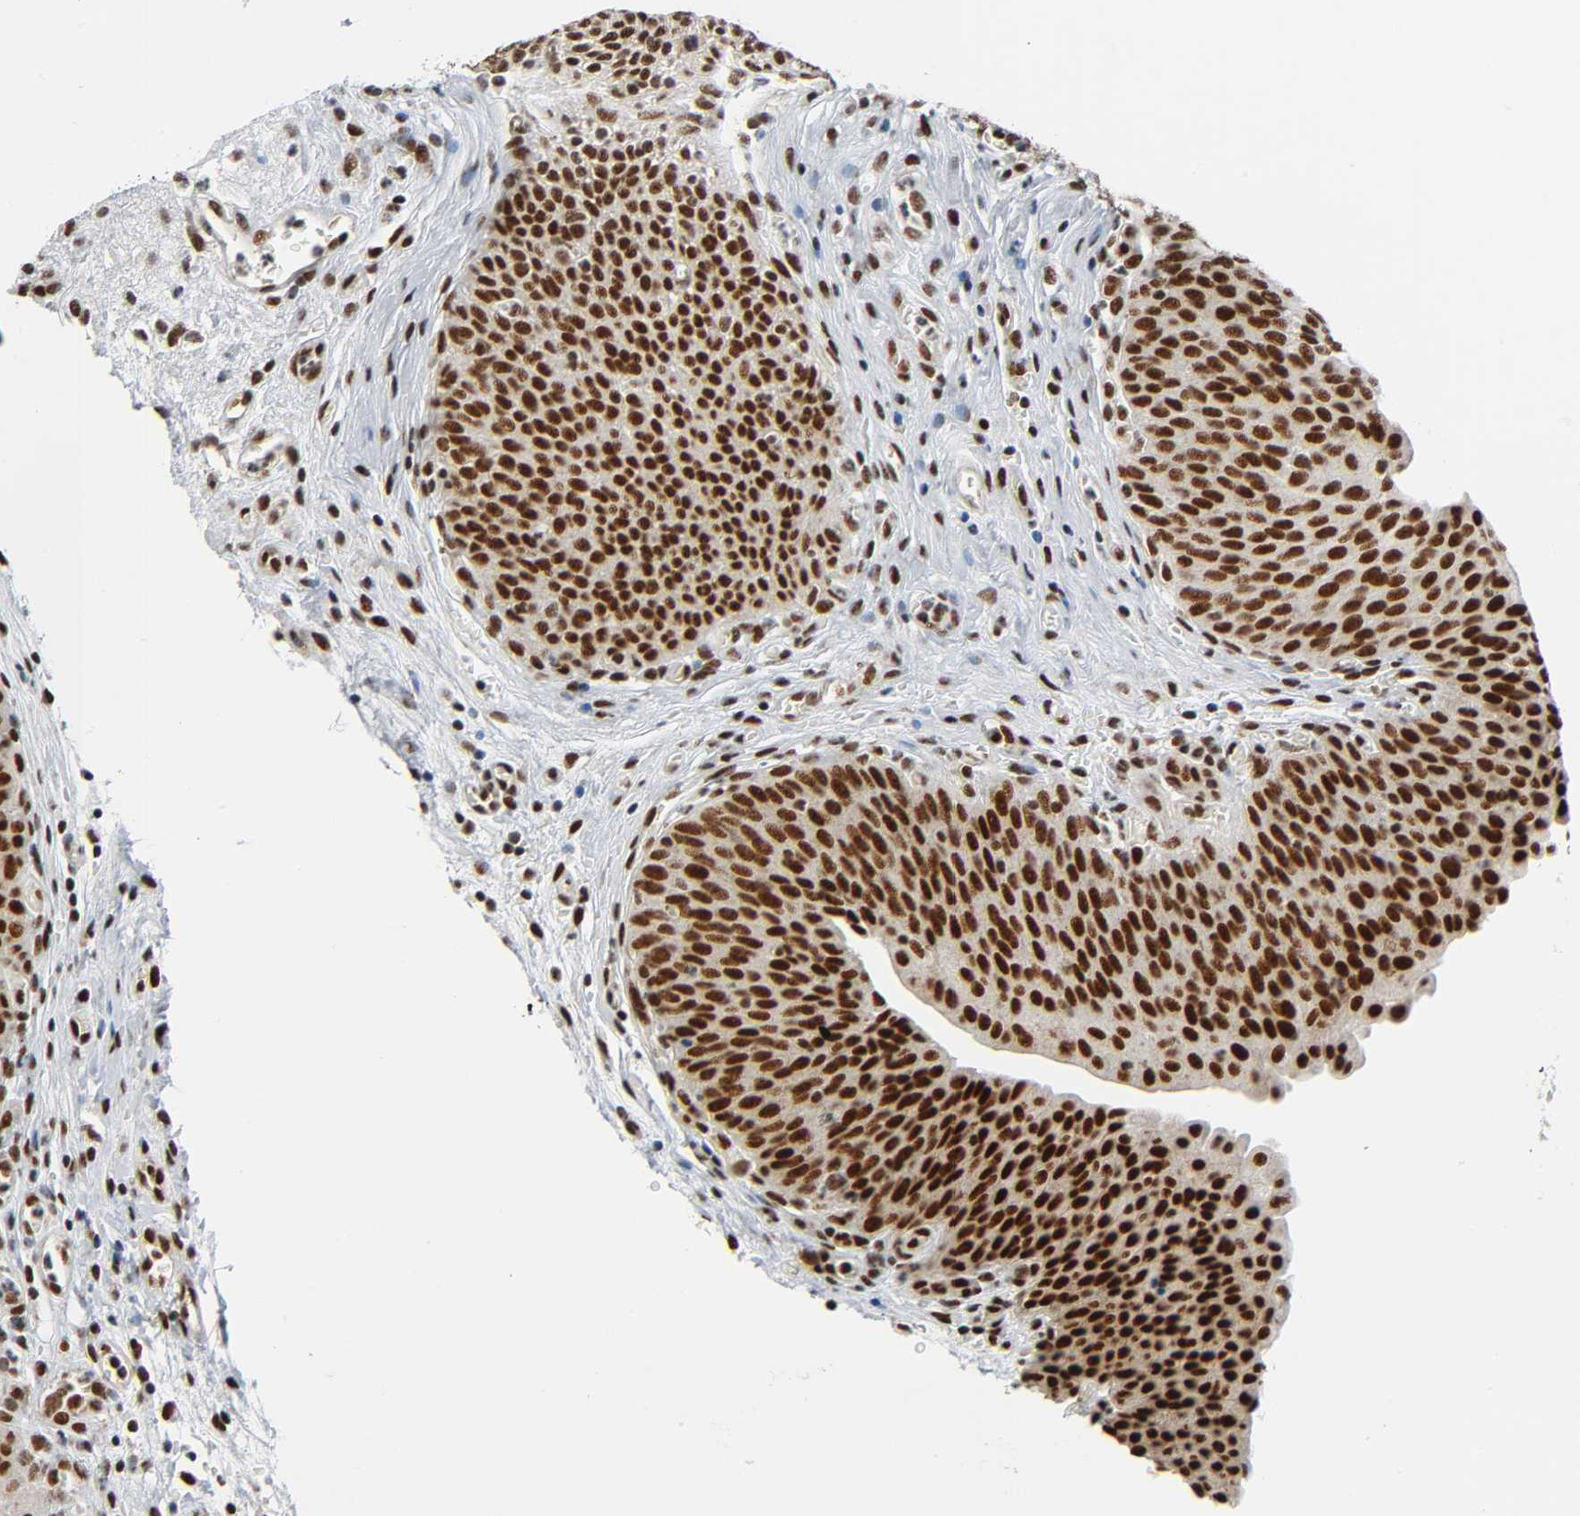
{"staining": {"intensity": "strong", "quantity": ">75%", "location": "nuclear"}, "tissue": "urinary bladder", "cell_type": "Urothelial cells", "image_type": "normal", "snomed": [{"axis": "morphology", "description": "Normal tissue, NOS"}, {"axis": "morphology", "description": "Dysplasia, NOS"}, {"axis": "topography", "description": "Urinary bladder"}], "caption": "High-magnification brightfield microscopy of normal urinary bladder stained with DAB (3,3'-diaminobenzidine) (brown) and counterstained with hematoxylin (blue). urothelial cells exhibit strong nuclear staining is seen in about>75% of cells.", "gene": "CDK9", "patient": {"sex": "male", "age": 35}}